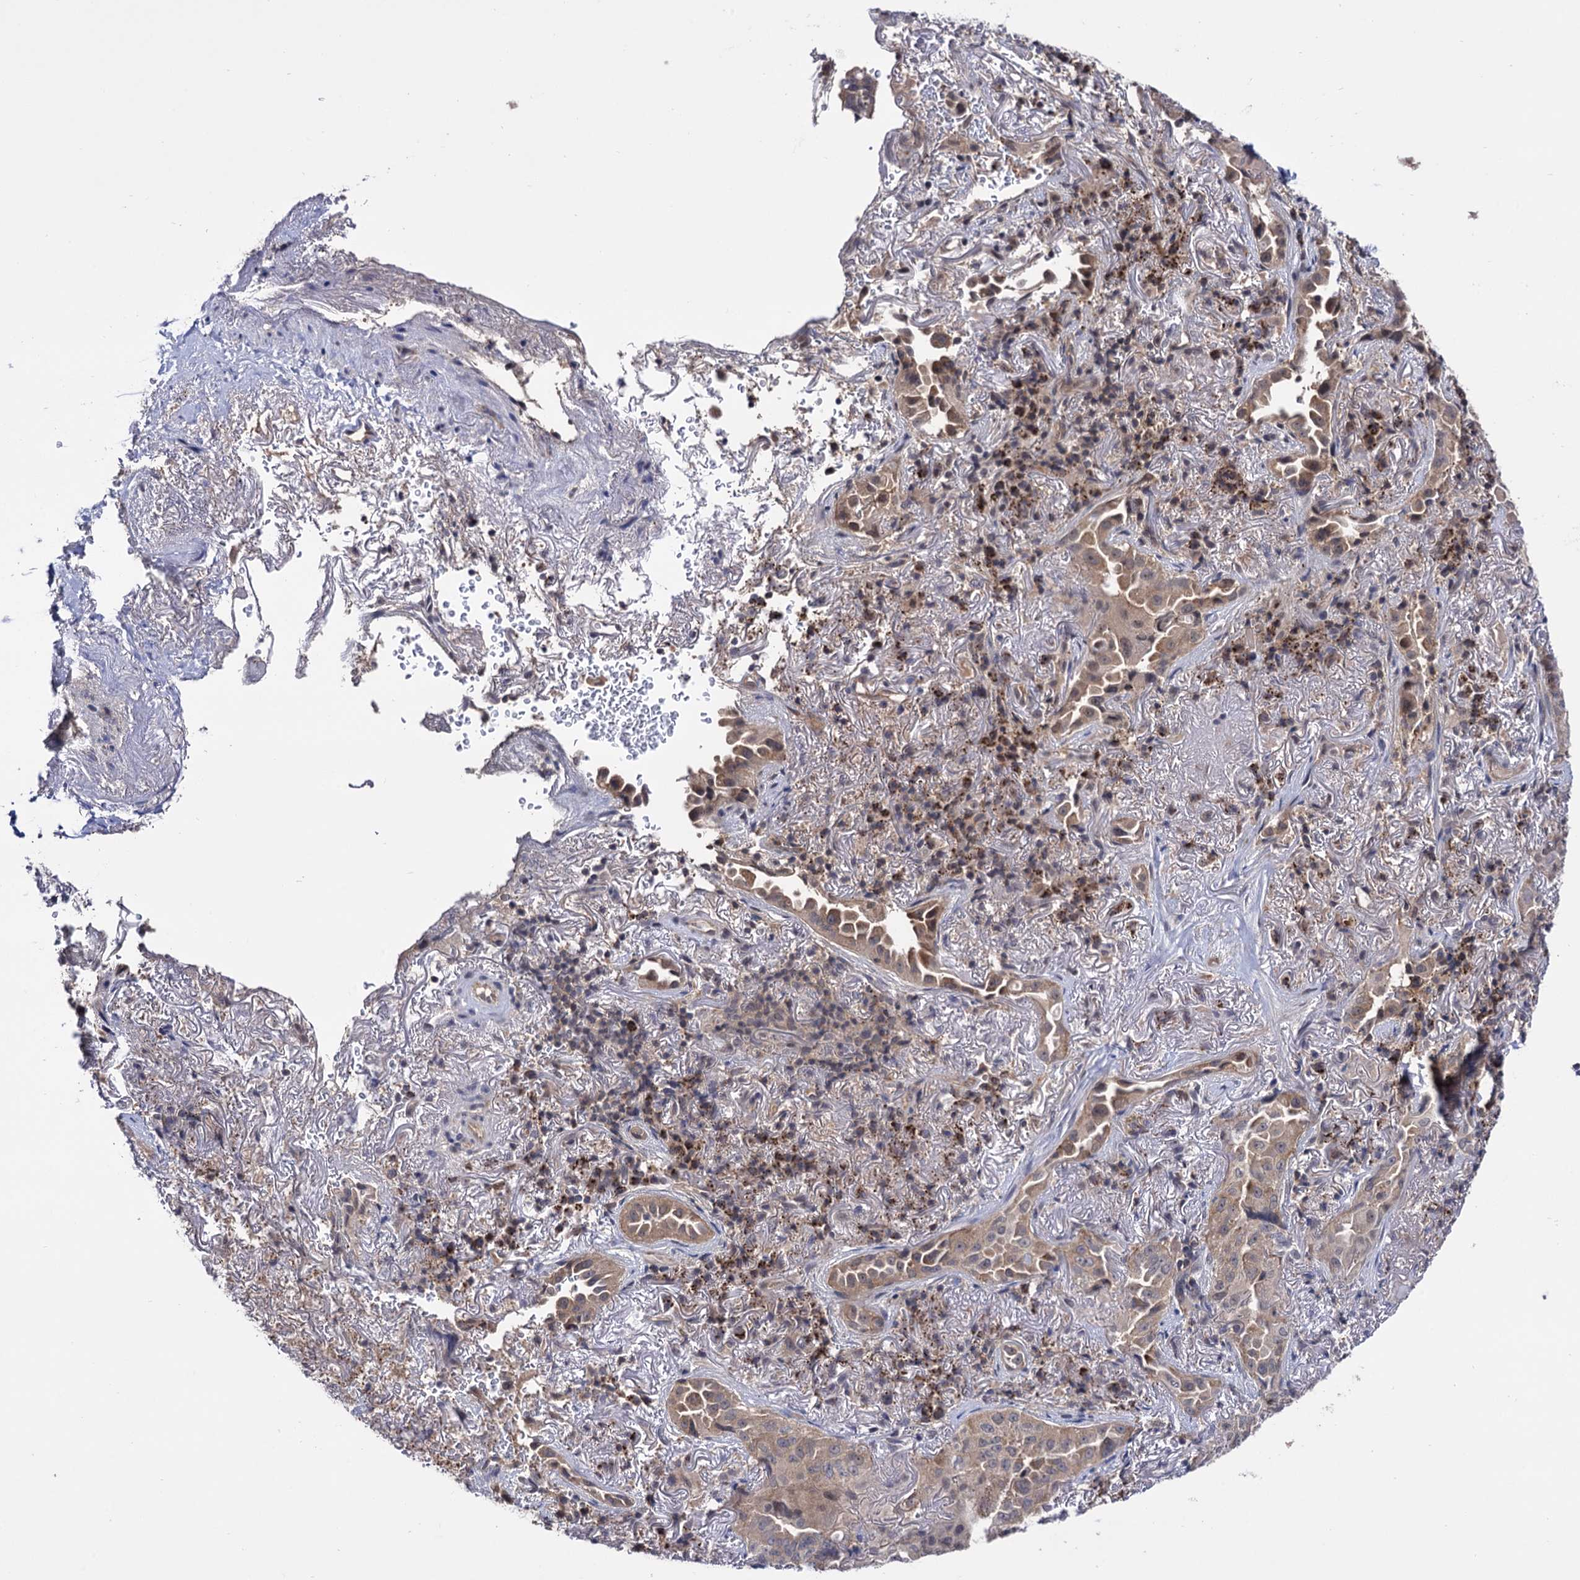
{"staining": {"intensity": "moderate", "quantity": ">75%", "location": "cytoplasmic/membranous,nuclear"}, "tissue": "lung cancer", "cell_type": "Tumor cells", "image_type": "cancer", "snomed": [{"axis": "morphology", "description": "Adenocarcinoma, NOS"}, {"axis": "topography", "description": "Lung"}], "caption": "Moderate cytoplasmic/membranous and nuclear protein staining is appreciated in approximately >75% of tumor cells in lung adenocarcinoma.", "gene": "MICAL2", "patient": {"sex": "female", "age": 69}}